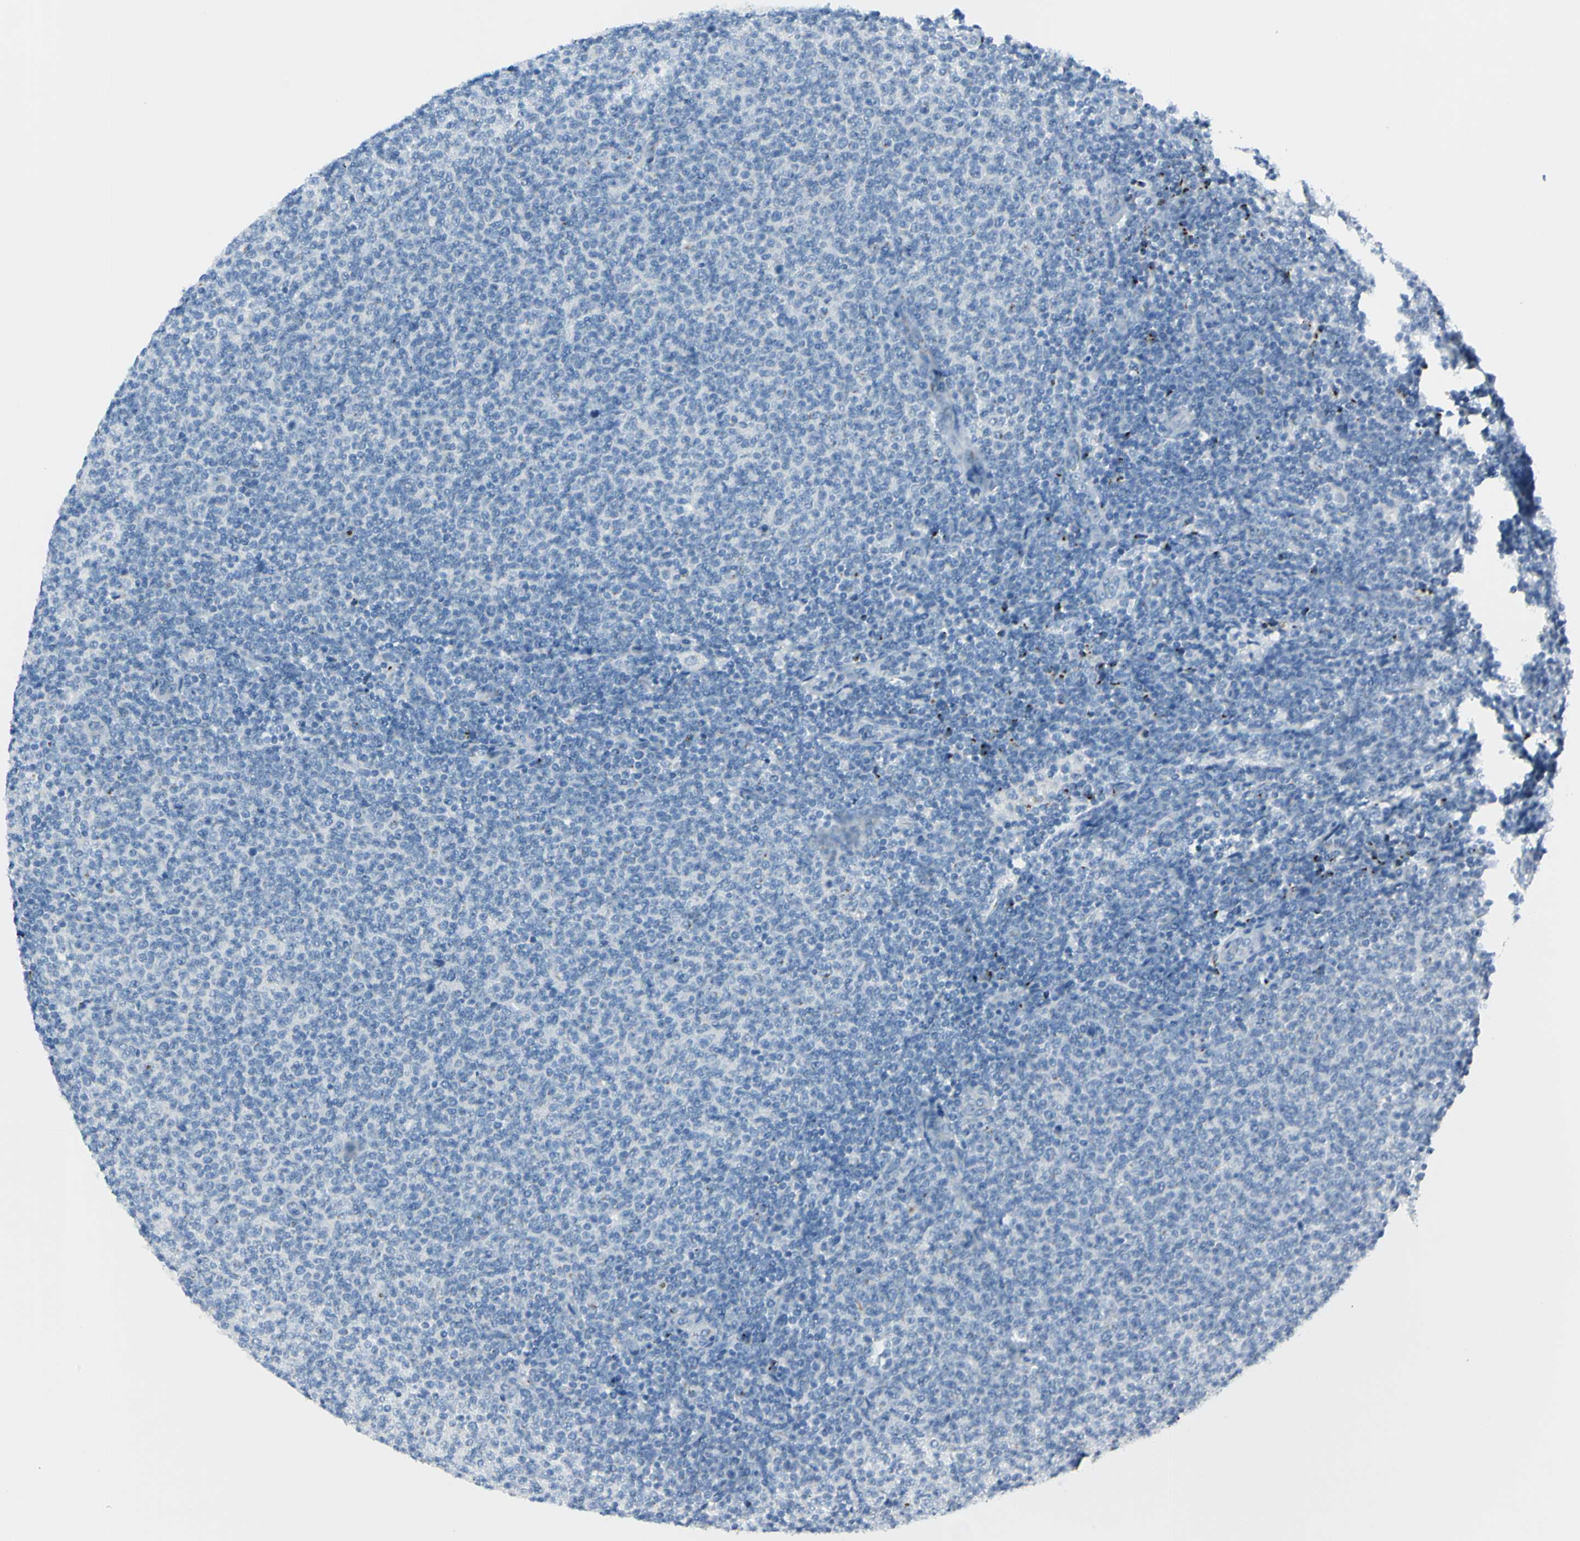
{"staining": {"intensity": "negative", "quantity": "none", "location": "none"}, "tissue": "lymphoma", "cell_type": "Tumor cells", "image_type": "cancer", "snomed": [{"axis": "morphology", "description": "Malignant lymphoma, non-Hodgkin's type, Low grade"}, {"axis": "topography", "description": "Lymph node"}], "caption": "A photomicrograph of lymphoma stained for a protein reveals no brown staining in tumor cells. (DAB (3,3'-diaminobenzidine) IHC visualized using brightfield microscopy, high magnification).", "gene": "B4GALT1", "patient": {"sex": "male", "age": 66}}